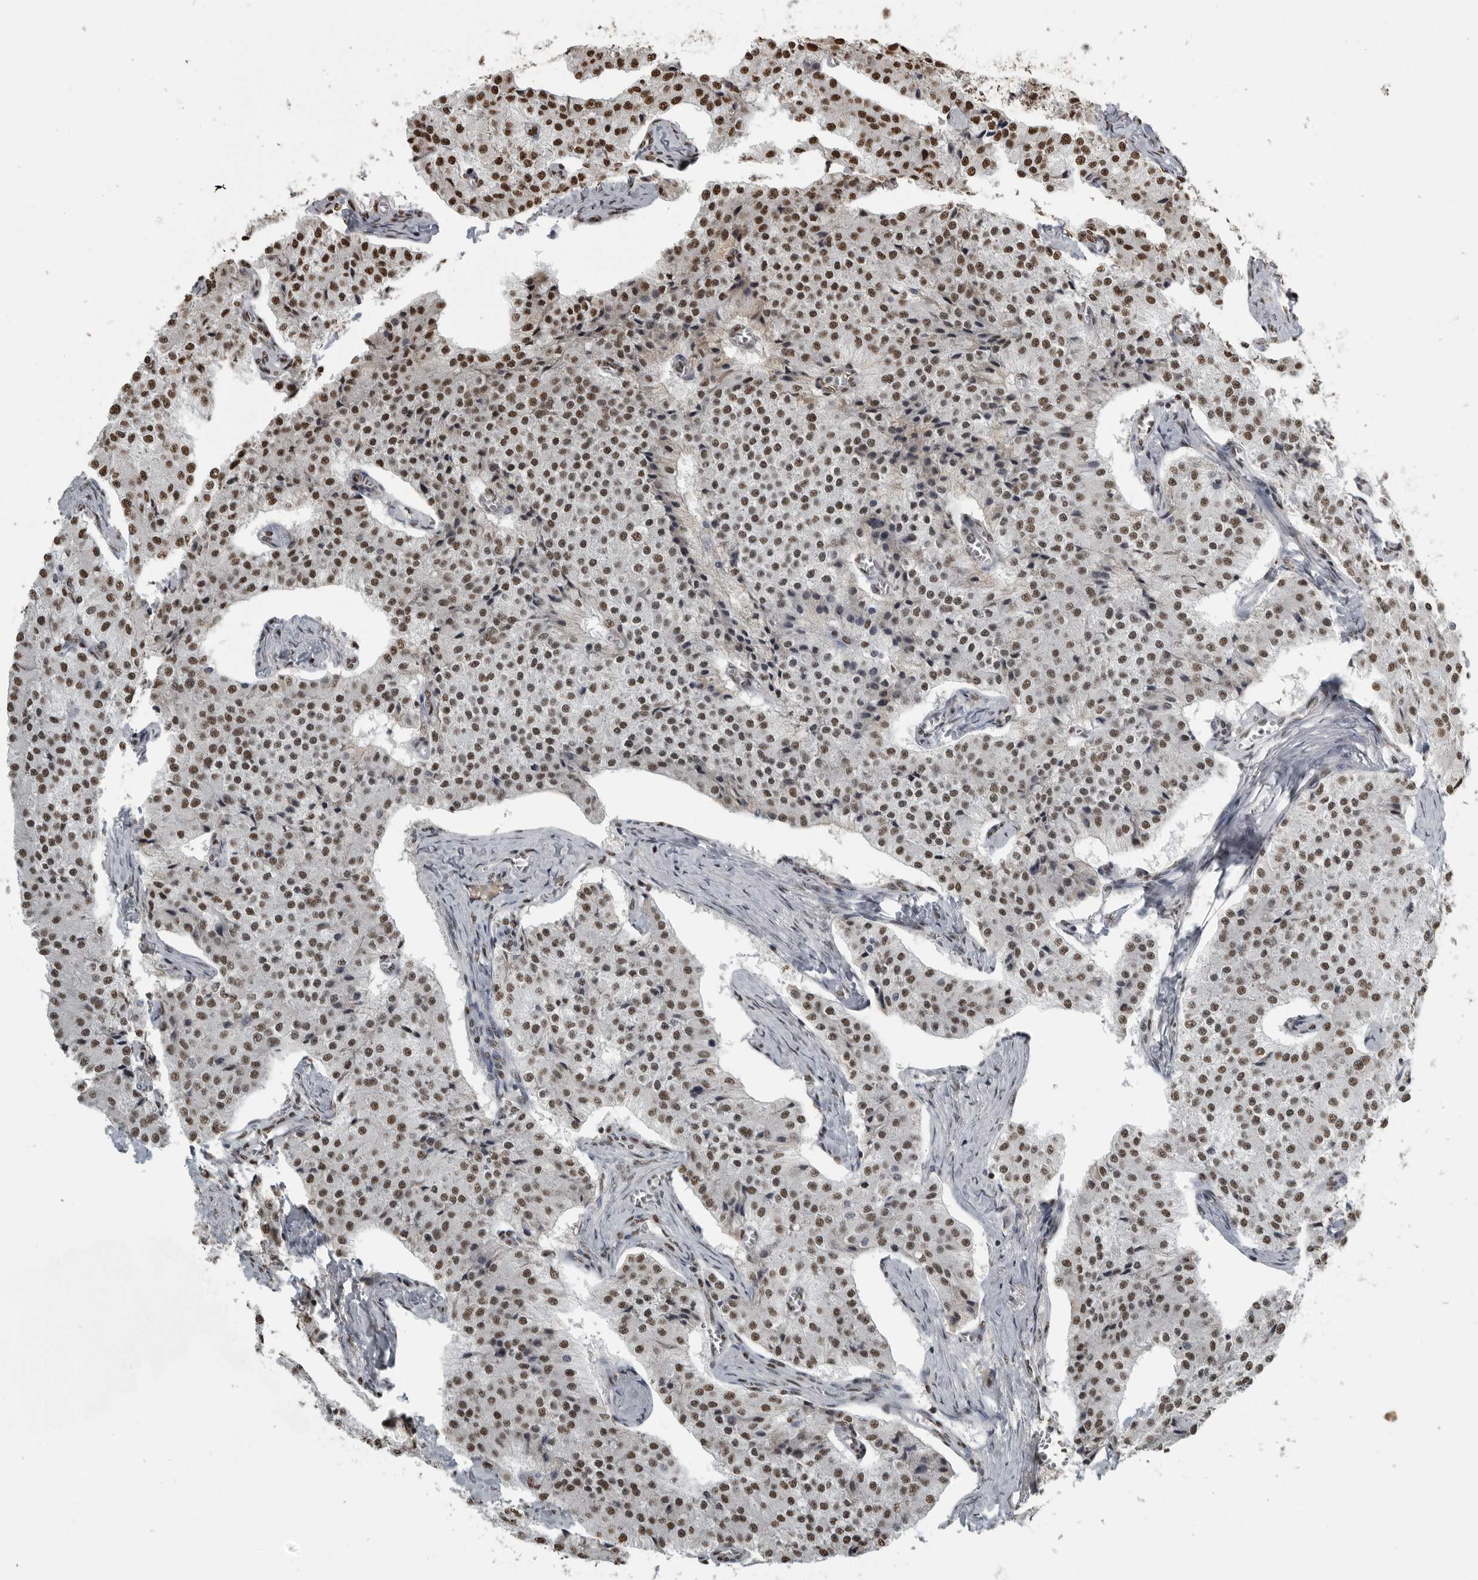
{"staining": {"intensity": "moderate", "quantity": ">75%", "location": "nuclear"}, "tissue": "carcinoid", "cell_type": "Tumor cells", "image_type": "cancer", "snomed": [{"axis": "morphology", "description": "Carcinoid, malignant, NOS"}, {"axis": "topography", "description": "Colon"}], "caption": "About >75% of tumor cells in carcinoid (malignant) reveal moderate nuclear protein expression as visualized by brown immunohistochemical staining.", "gene": "TGS1", "patient": {"sex": "female", "age": 52}}